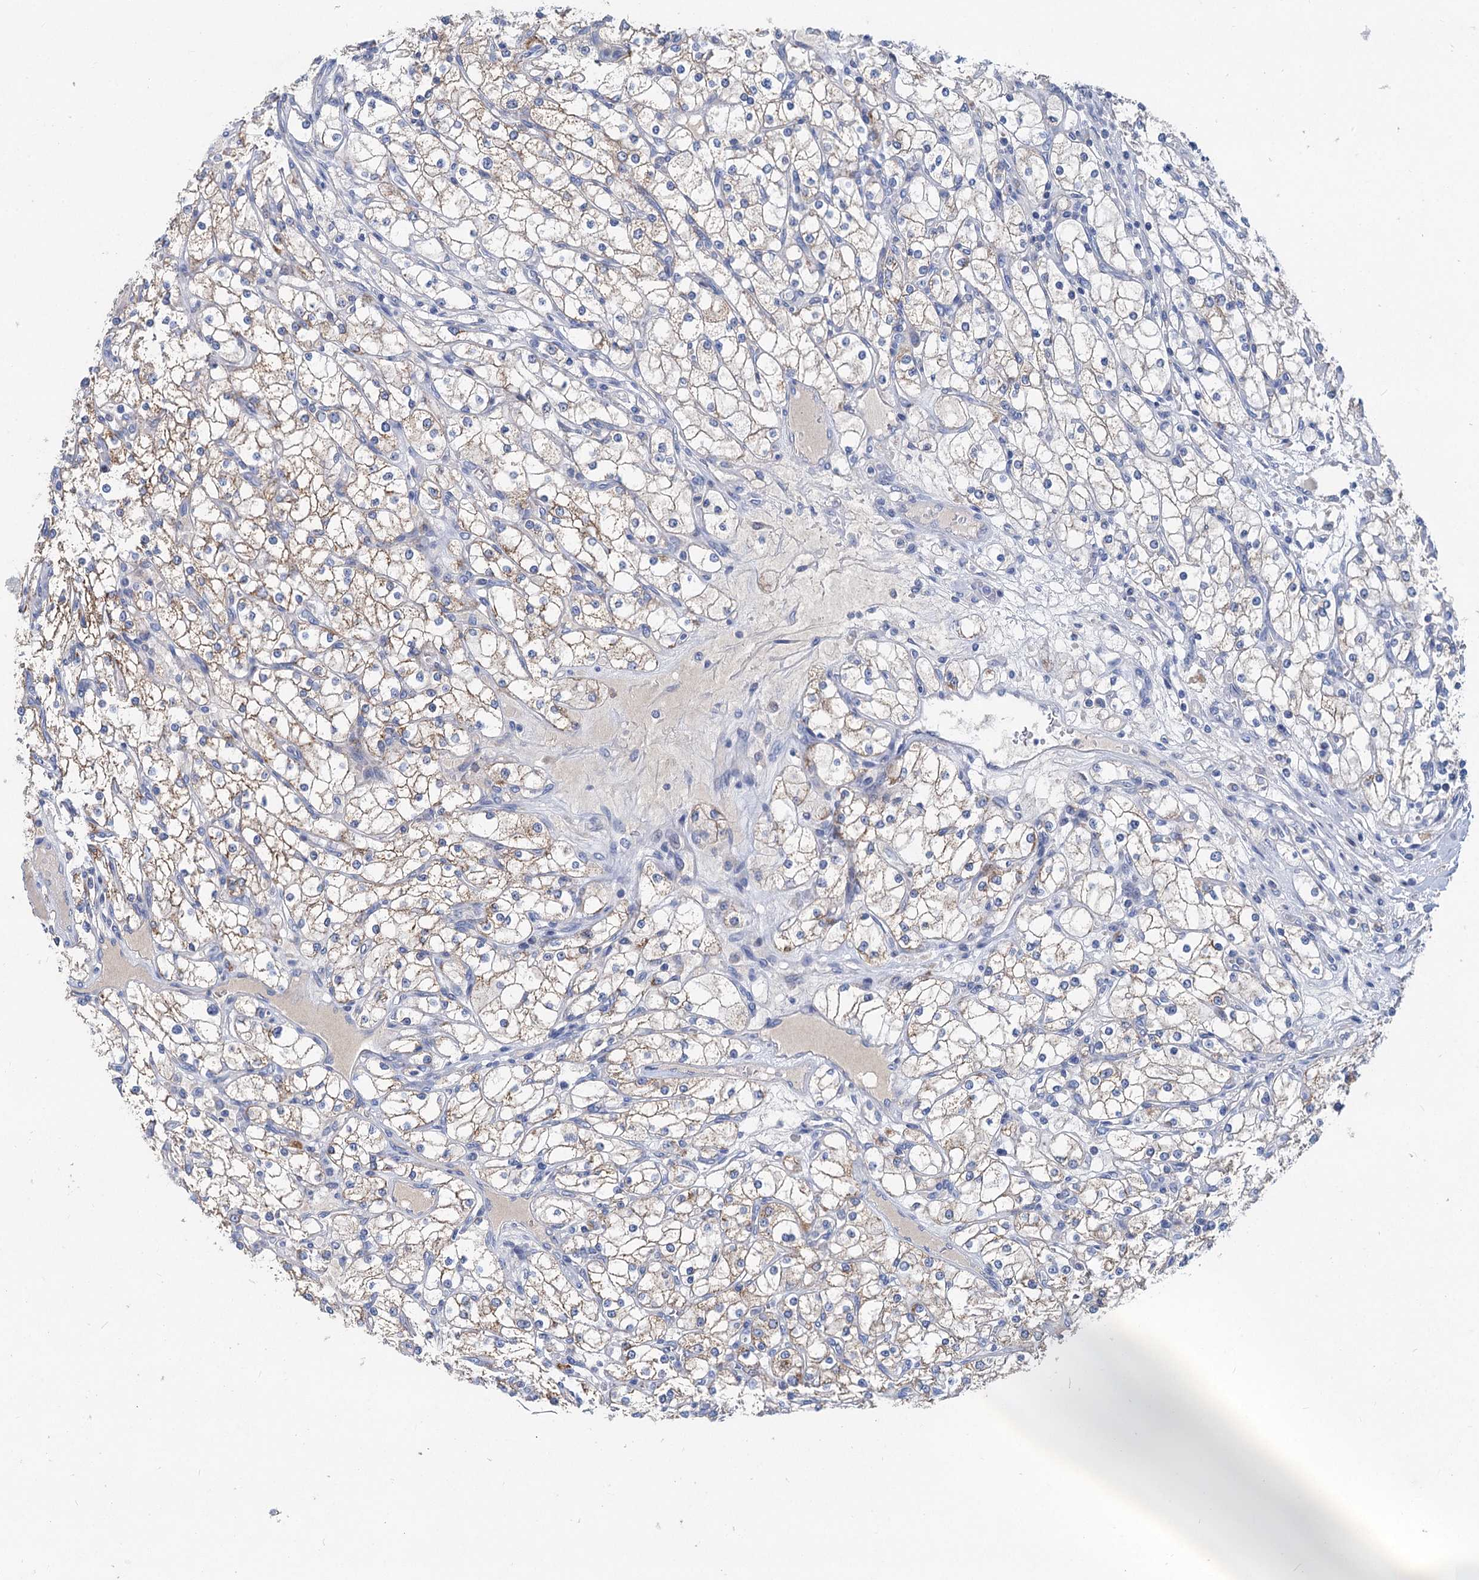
{"staining": {"intensity": "moderate", "quantity": "25%-75%", "location": "cytoplasmic/membranous"}, "tissue": "renal cancer", "cell_type": "Tumor cells", "image_type": "cancer", "snomed": [{"axis": "morphology", "description": "Adenocarcinoma, NOS"}, {"axis": "topography", "description": "Kidney"}], "caption": "Immunohistochemistry (DAB) staining of adenocarcinoma (renal) demonstrates moderate cytoplasmic/membranous protein expression in about 25%-75% of tumor cells. (Brightfield microscopy of DAB IHC at high magnification).", "gene": "CHDH", "patient": {"sex": "male", "age": 80}}